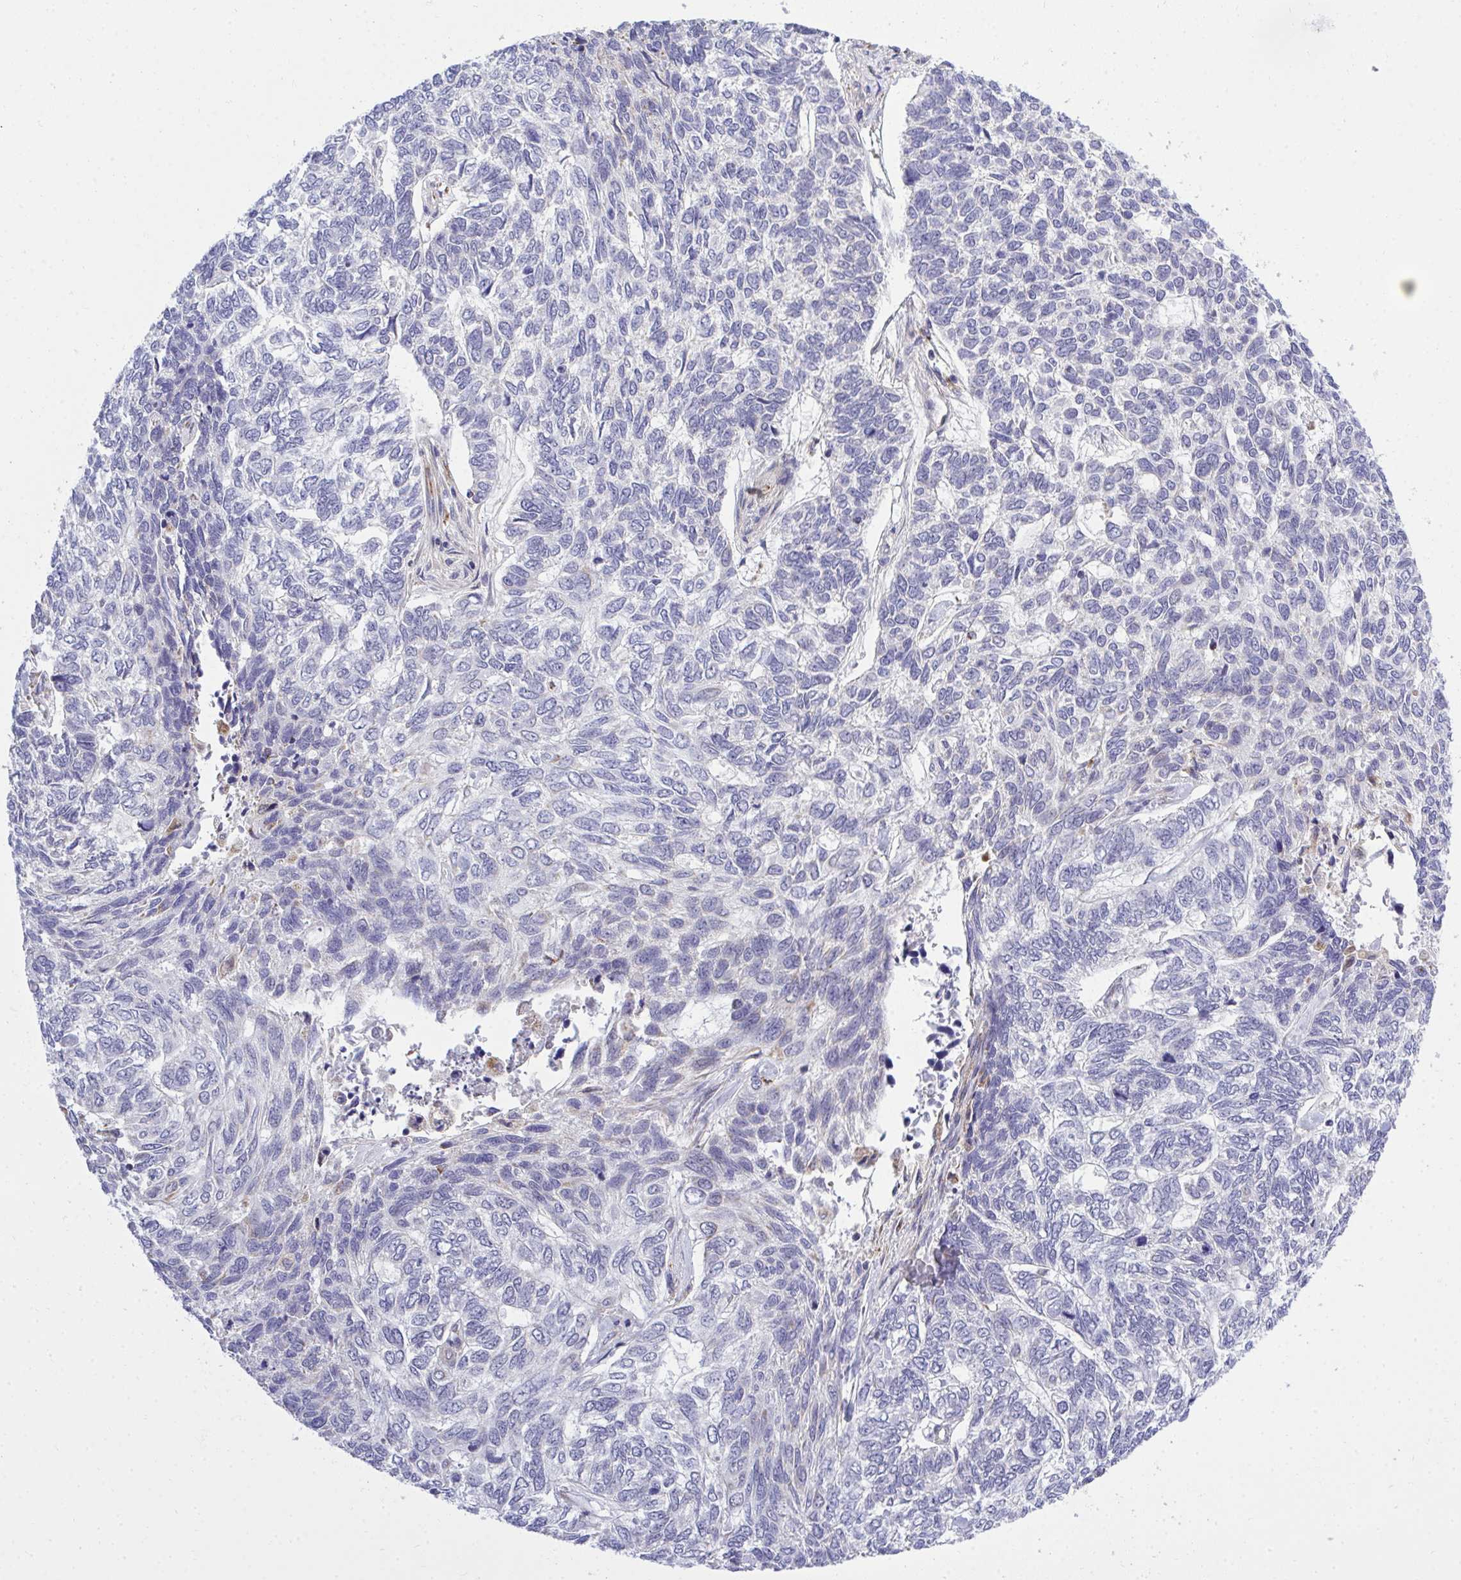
{"staining": {"intensity": "negative", "quantity": "none", "location": "none"}, "tissue": "skin cancer", "cell_type": "Tumor cells", "image_type": "cancer", "snomed": [{"axis": "morphology", "description": "Basal cell carcinoma"}, {"axis": "topography", "description": "Skin"}], "caption": "The histopathology image demonstrates no staining of tumor cells in skin basal cell carcinoma.", "gene": "XAF1", "patient": {"sex": "female", "age": 65}}